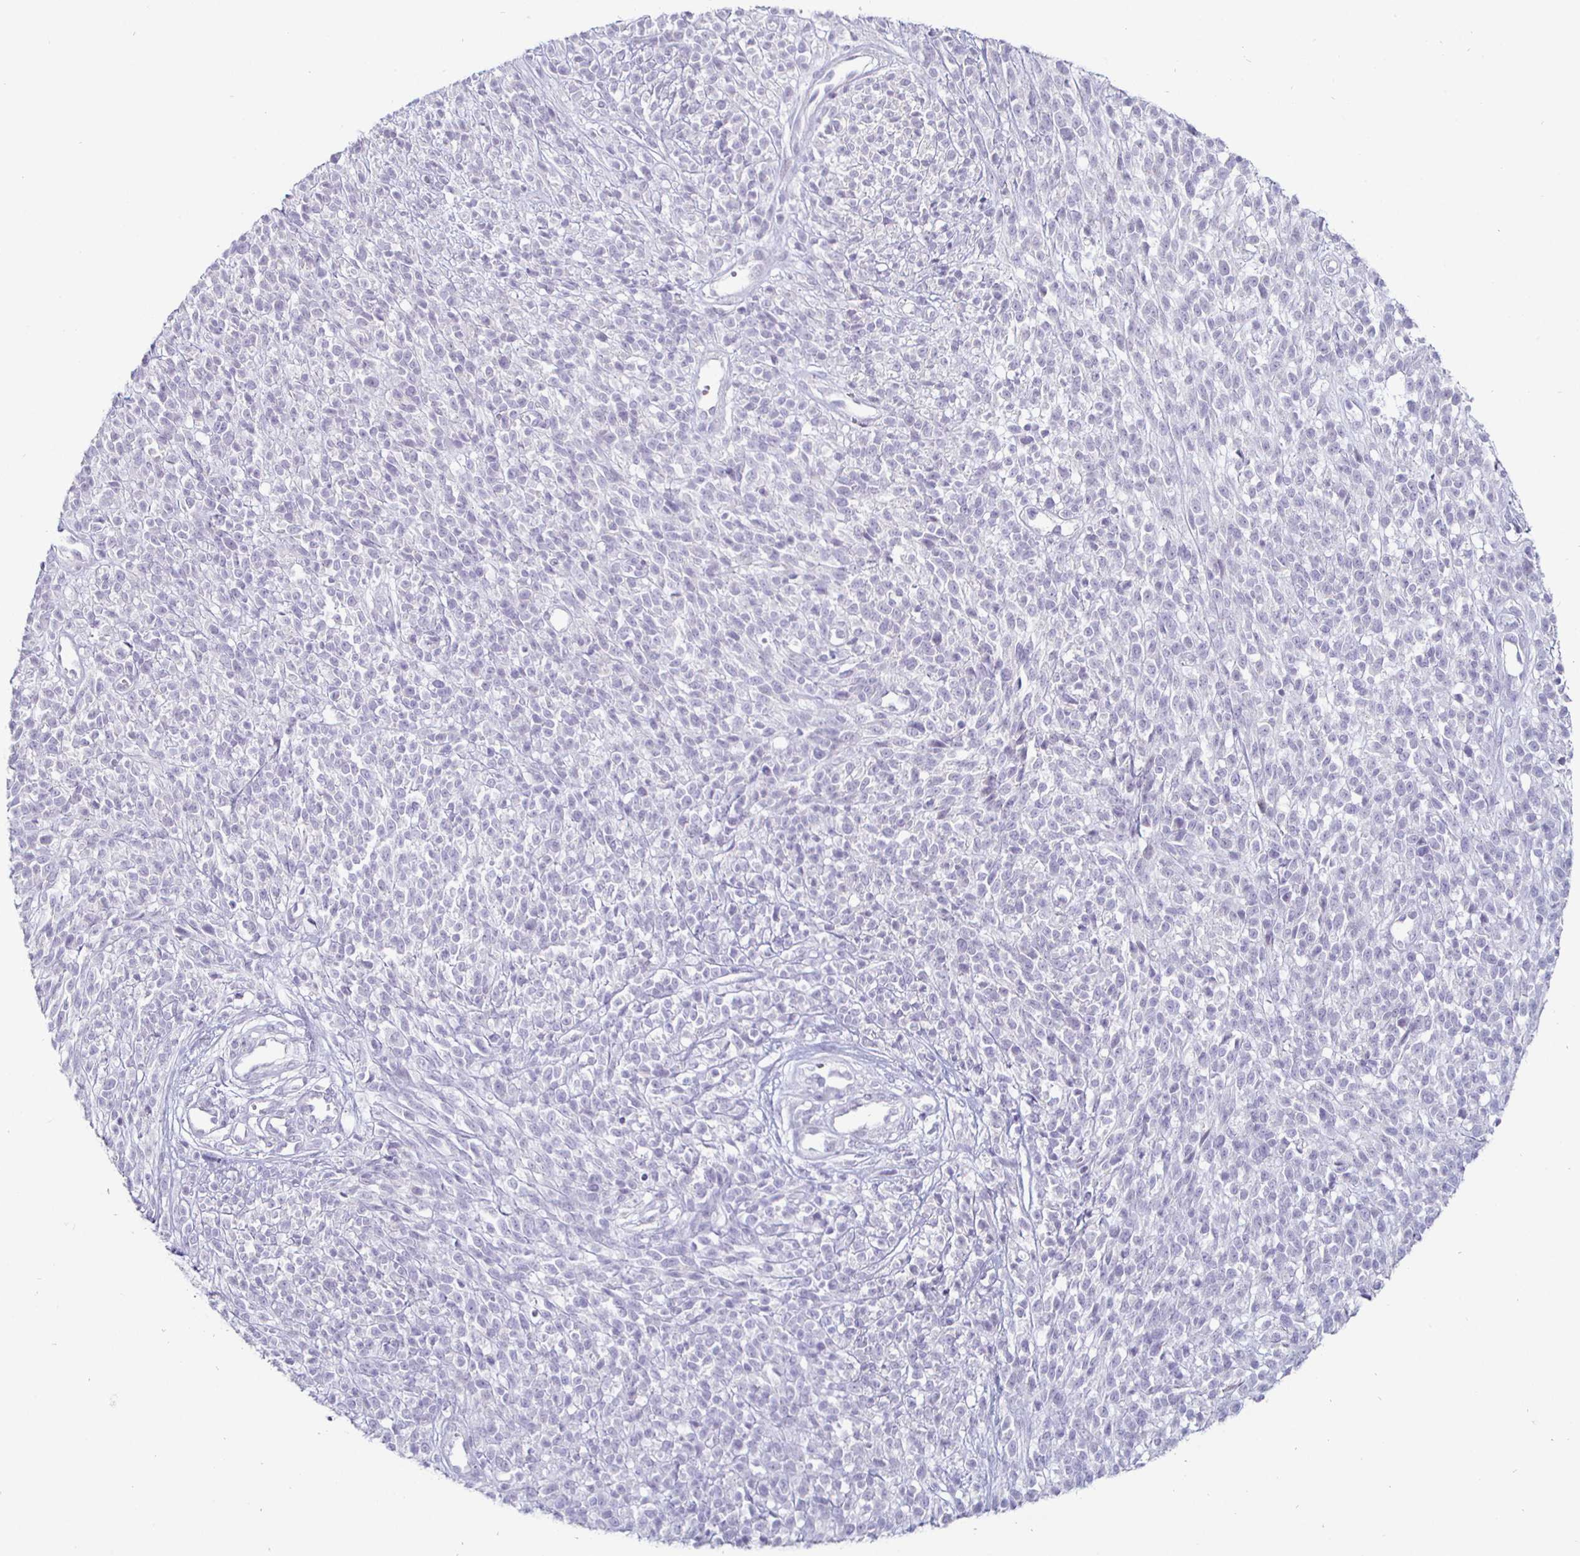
{"staining": {"intensity": "negative", "quantity": "none", "location": "none"}, "tissue": "melanoma", "cell_type": "Tumor cells", "image_type": "cancer", "snomed": [{"axis": "morphology", "description": "Malignant melanoma, NOS"}, {"axis": "topography", "description": "Skin"}, {"axis": "topography", "description": "Skin of trunk"}], "caption": "Protein analysis of melanoma demonstrates no significant expression in tumor cells. Nuclei are stained in blue.", "gene": "DMRTB1", "patient": {"sex": "male", "age": 74}}